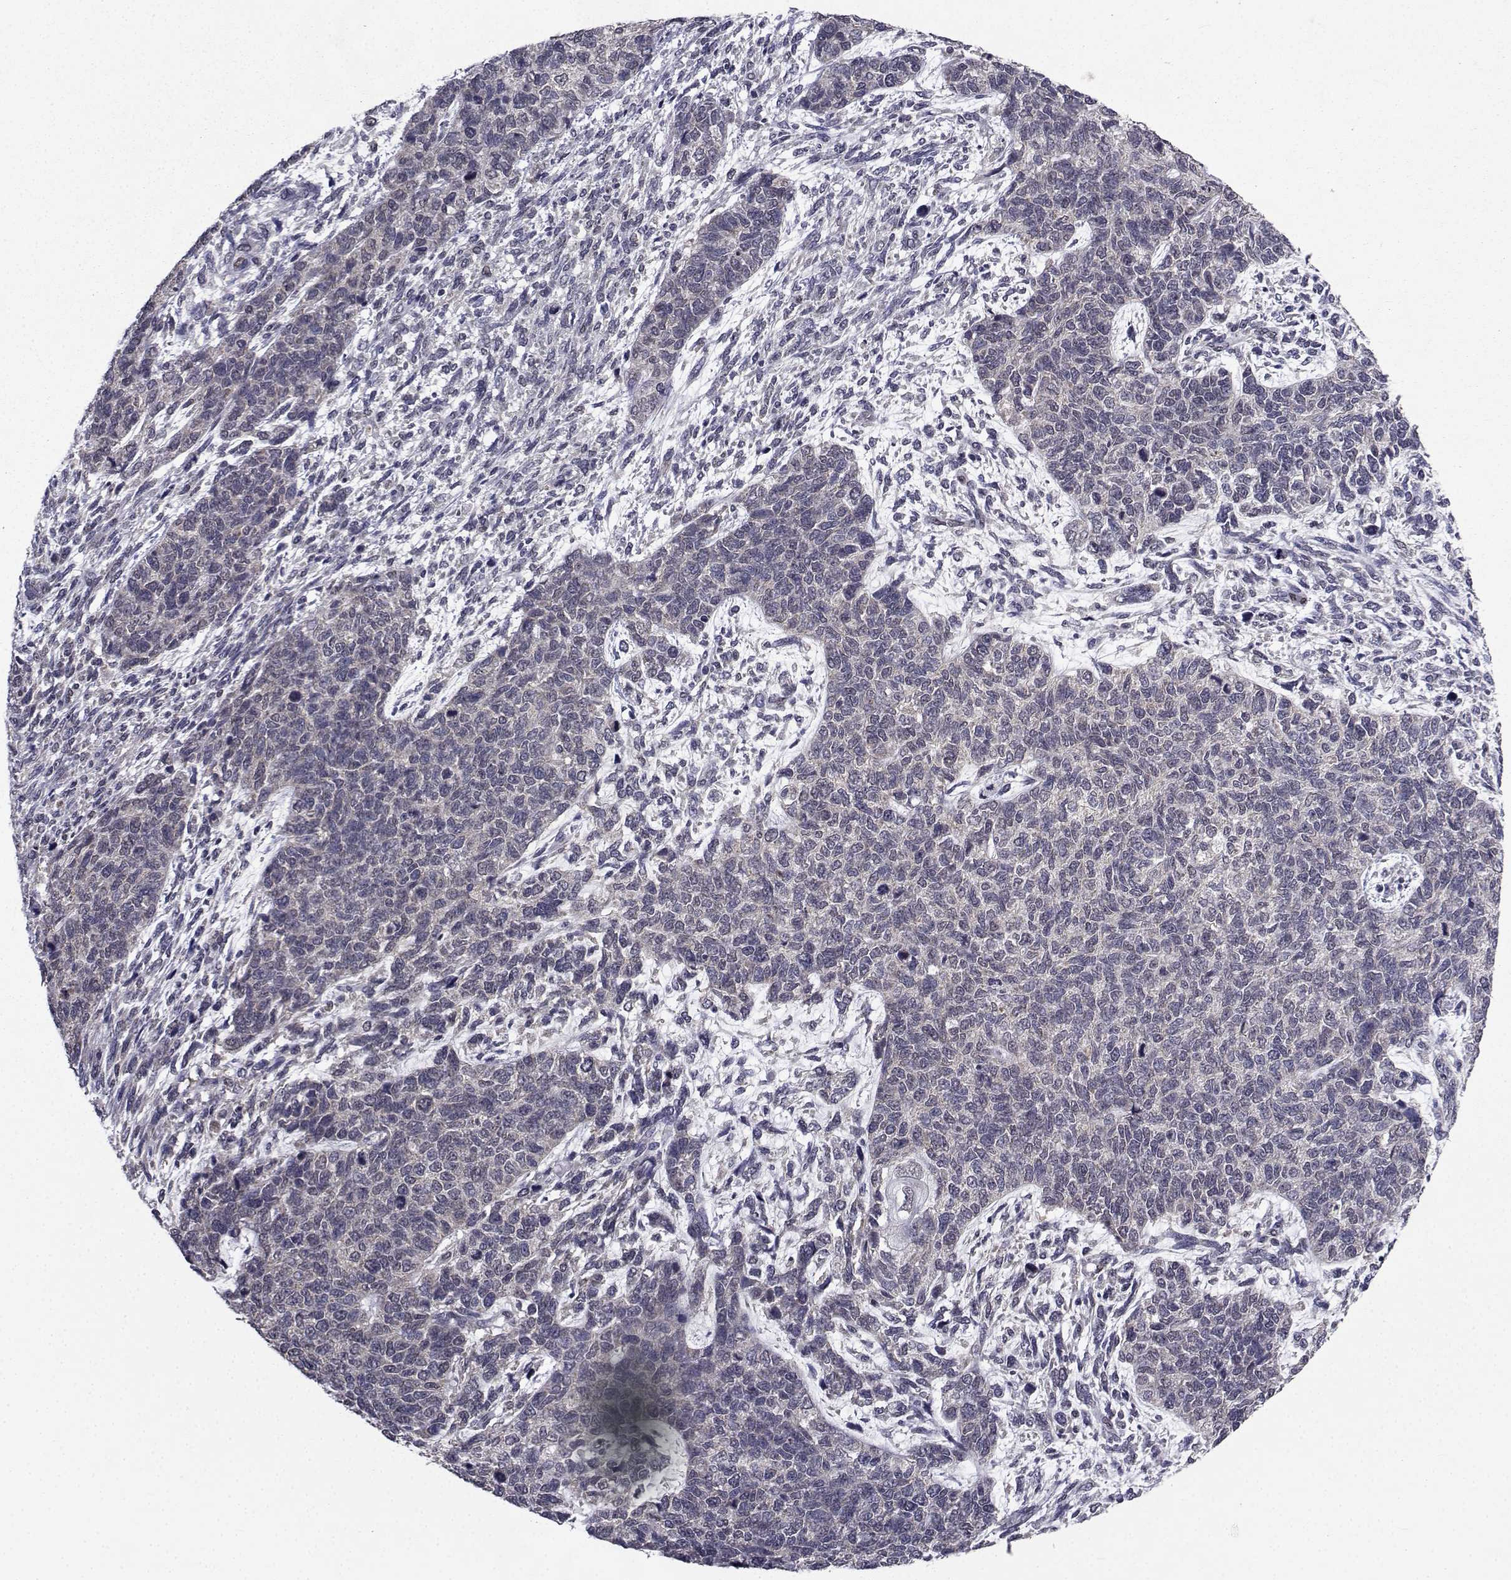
{"staining": {"intensity": "negative", "quantity": "none", "location": "none"}, "tissue": "cervical cancer", "cell_type": "Tumor cells", "image_type": "cancer", "snomed": [{"axis": "morphology", "description": "Squamous cell carcinoma, NOS"}, {"axis": "topography", "description": "Cervix"}], "caption": "Tumor cells are negative for brown protein staining in cervical cancer.", "gene": "CYP2S1", "patient": {"sex": "female", "age": 63}}